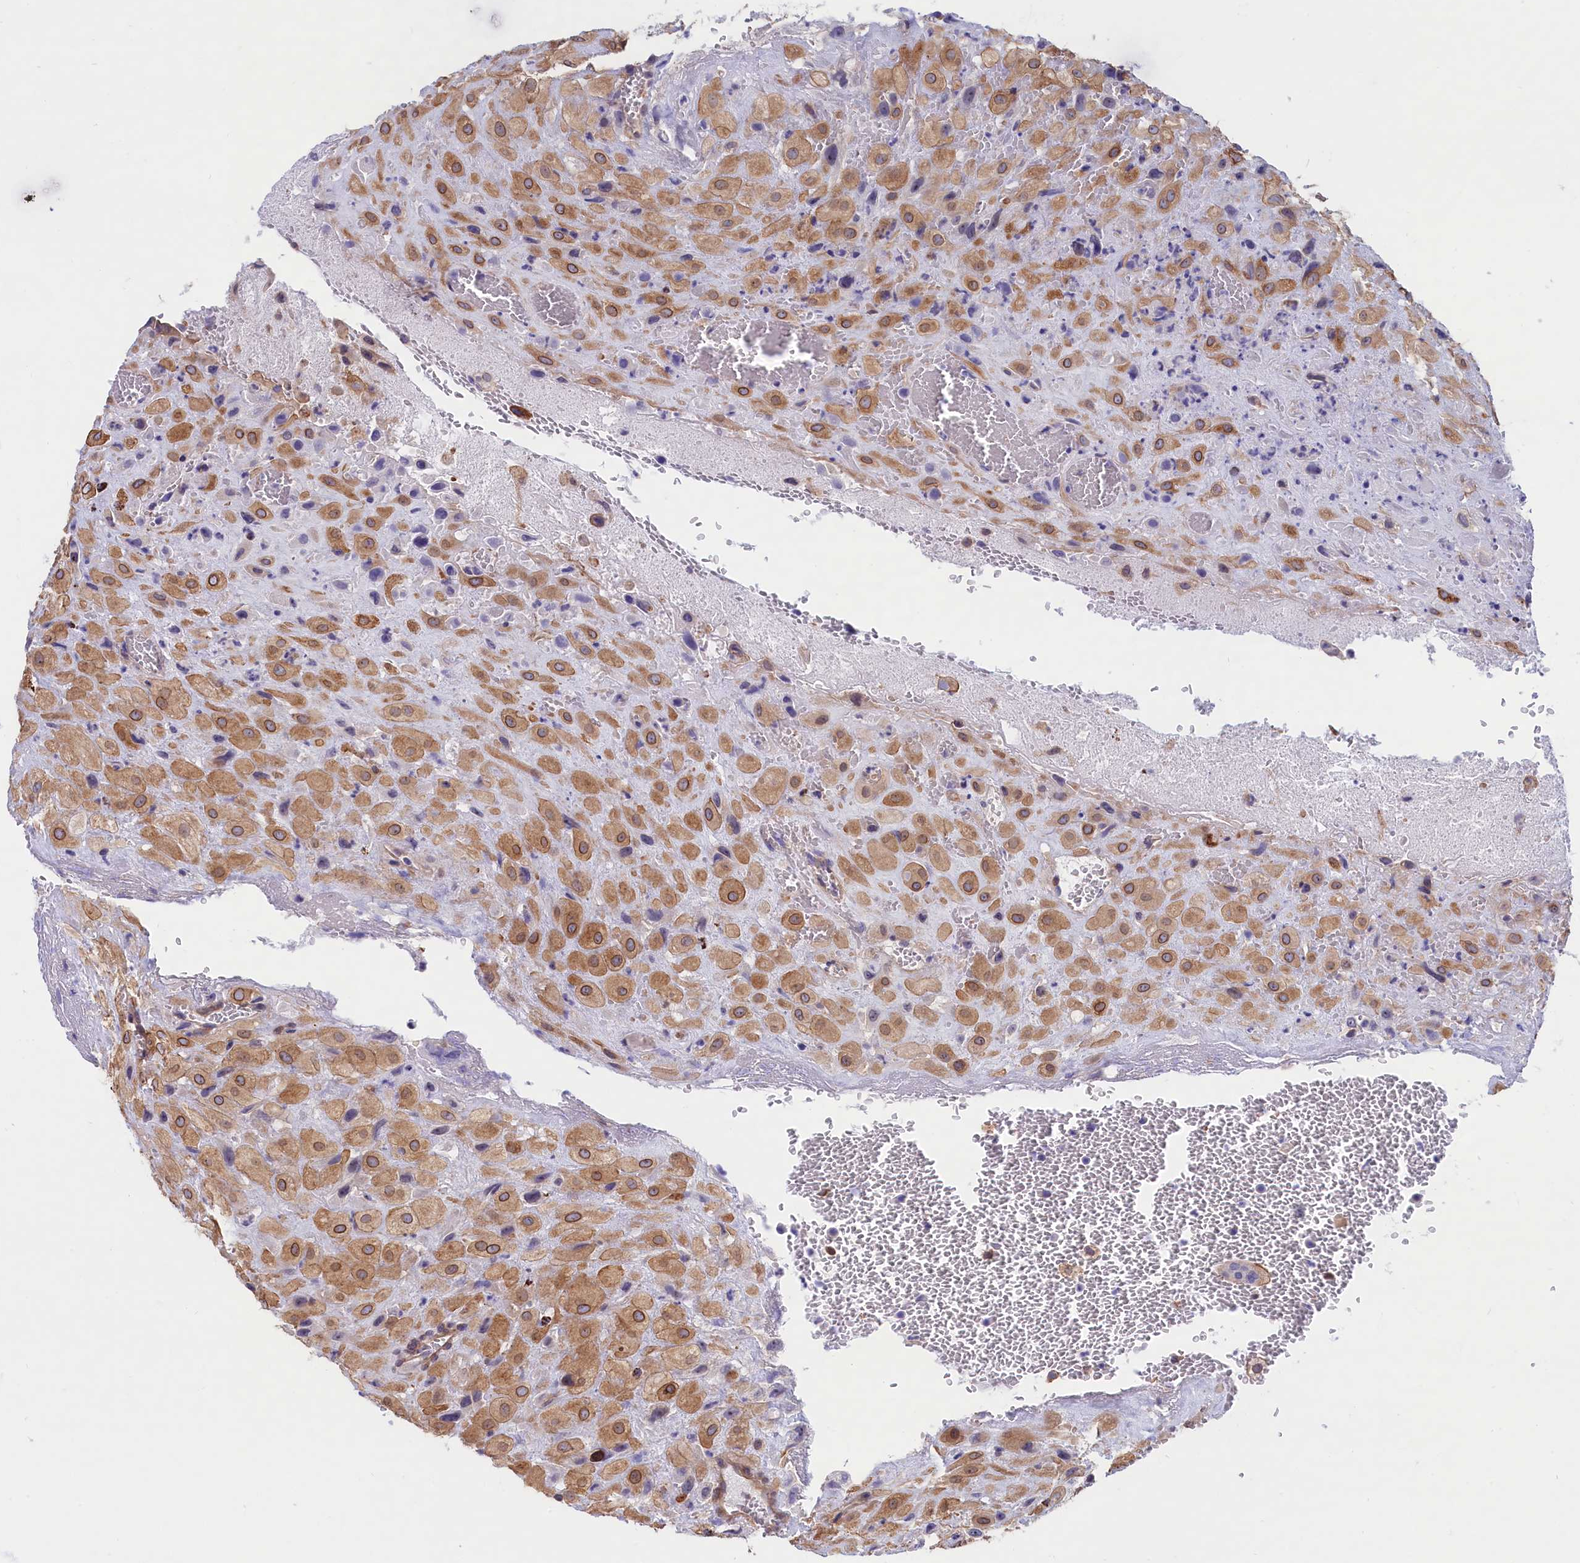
{"staining": {"intensity": "moderate", "quantity": ">75%", "location": "cytoplasmic/membranous,nuclear"}, "tissue": "placenta", "cell_type": "Decidual cells", "image_type": "normal", "snomed": [{"axis": "morphology", "description": "Normal tissue, NOS"}, {"axis": "topography", "description": "Placenta"}], "caption": "Immunohistochemical staining of benign placenta exhibits >75% levels of moderate cytoplasmic/membranous,nuclear protein positivity in about >75% of decidual cells.", "gene": "ABCC12", "patient": {"sex": "female", "age": 35}}